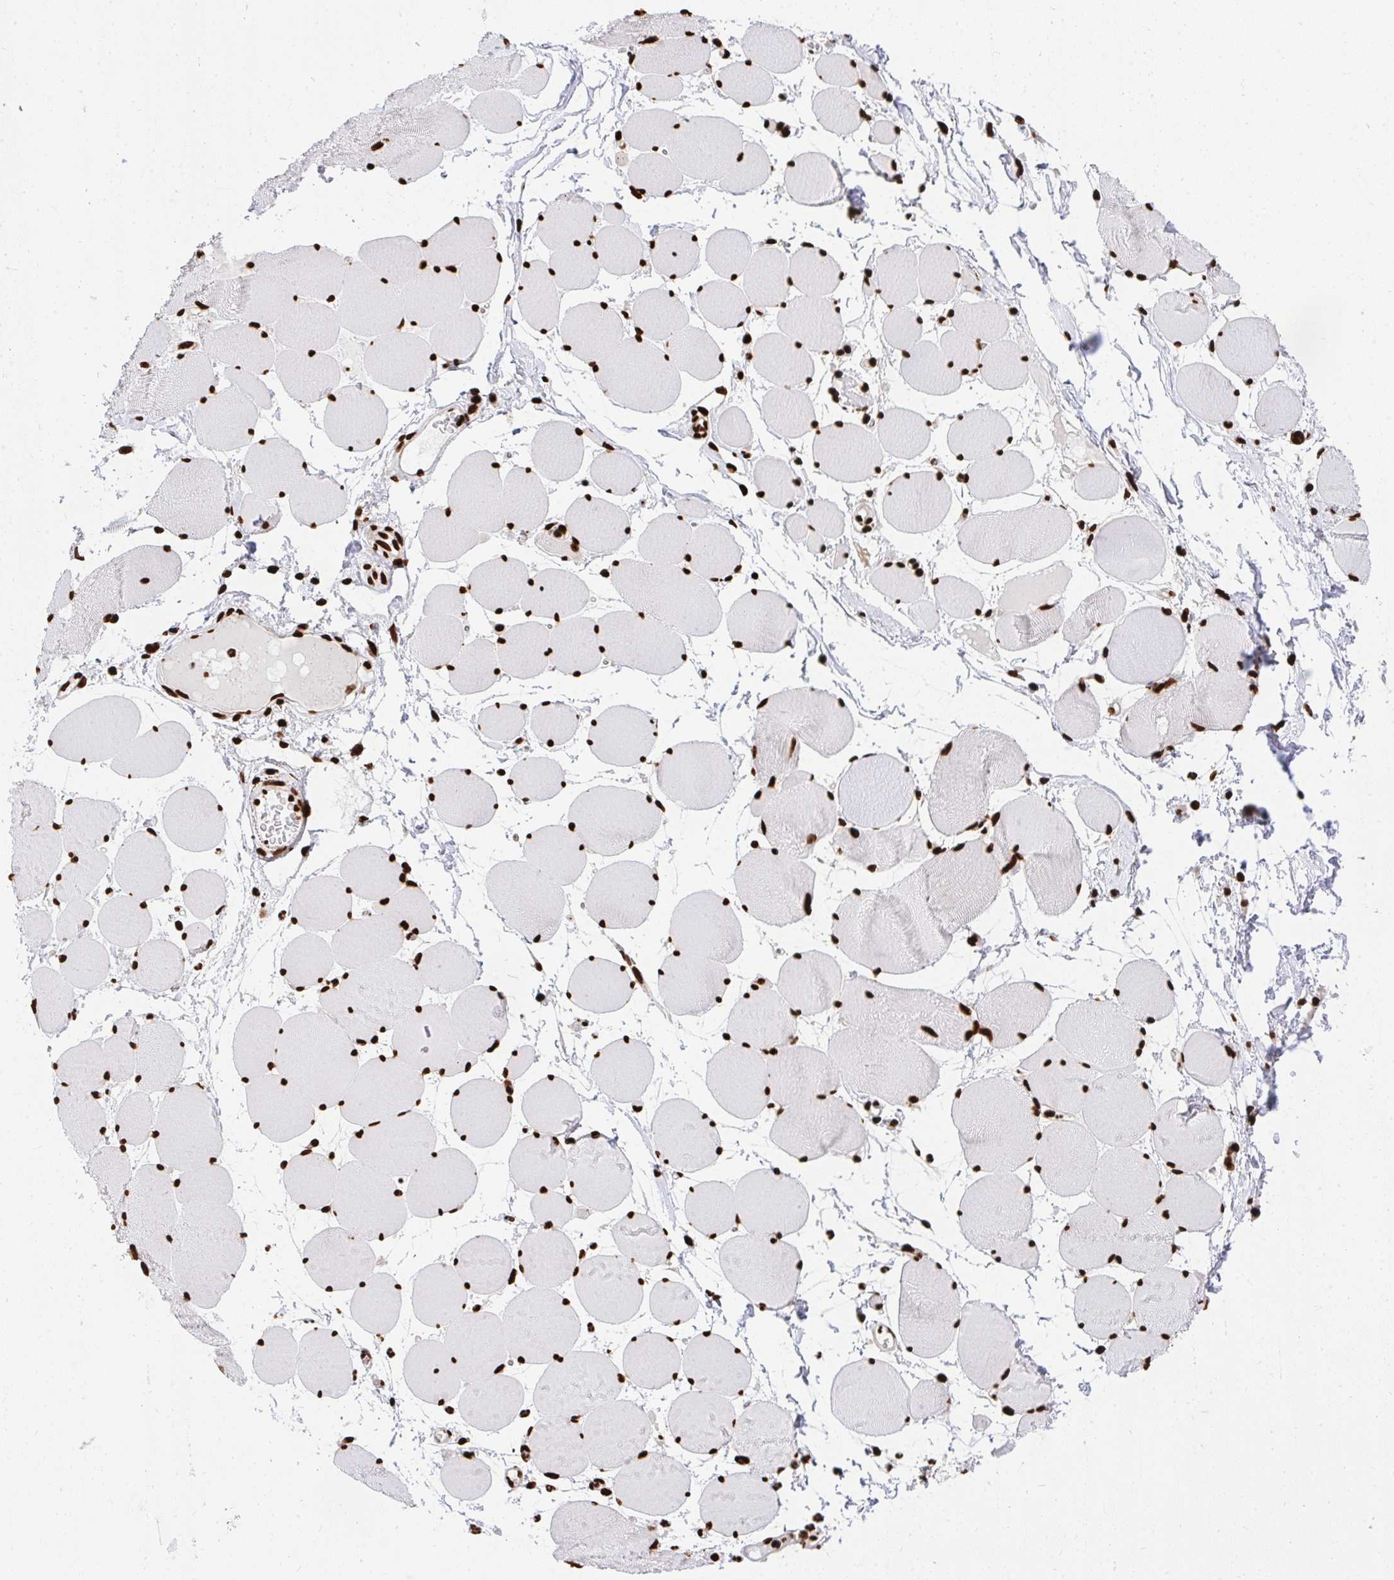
{"staining": {"intensity": "strong", "quantity": ">75%", "location": "nuclear"}, "tissue": "skeletal muscle", "cell_type": "Myocytes", "image_type": "normal", "snomed": [{"axis": "morphology", "description": "Normal tissue, NOS"}, {"axis": "topography", "description": "Skeletal muscle"}], "caption": "Strong nuclear protein positivity is seen in approximately >75% of myocytes in skeletal muscle. Immunohistochemistry stains the protein of interest in brown and the nuclei are stained blue.", "gene": "HNRNPL", "patient": {"sex": "female", "age": 75}}